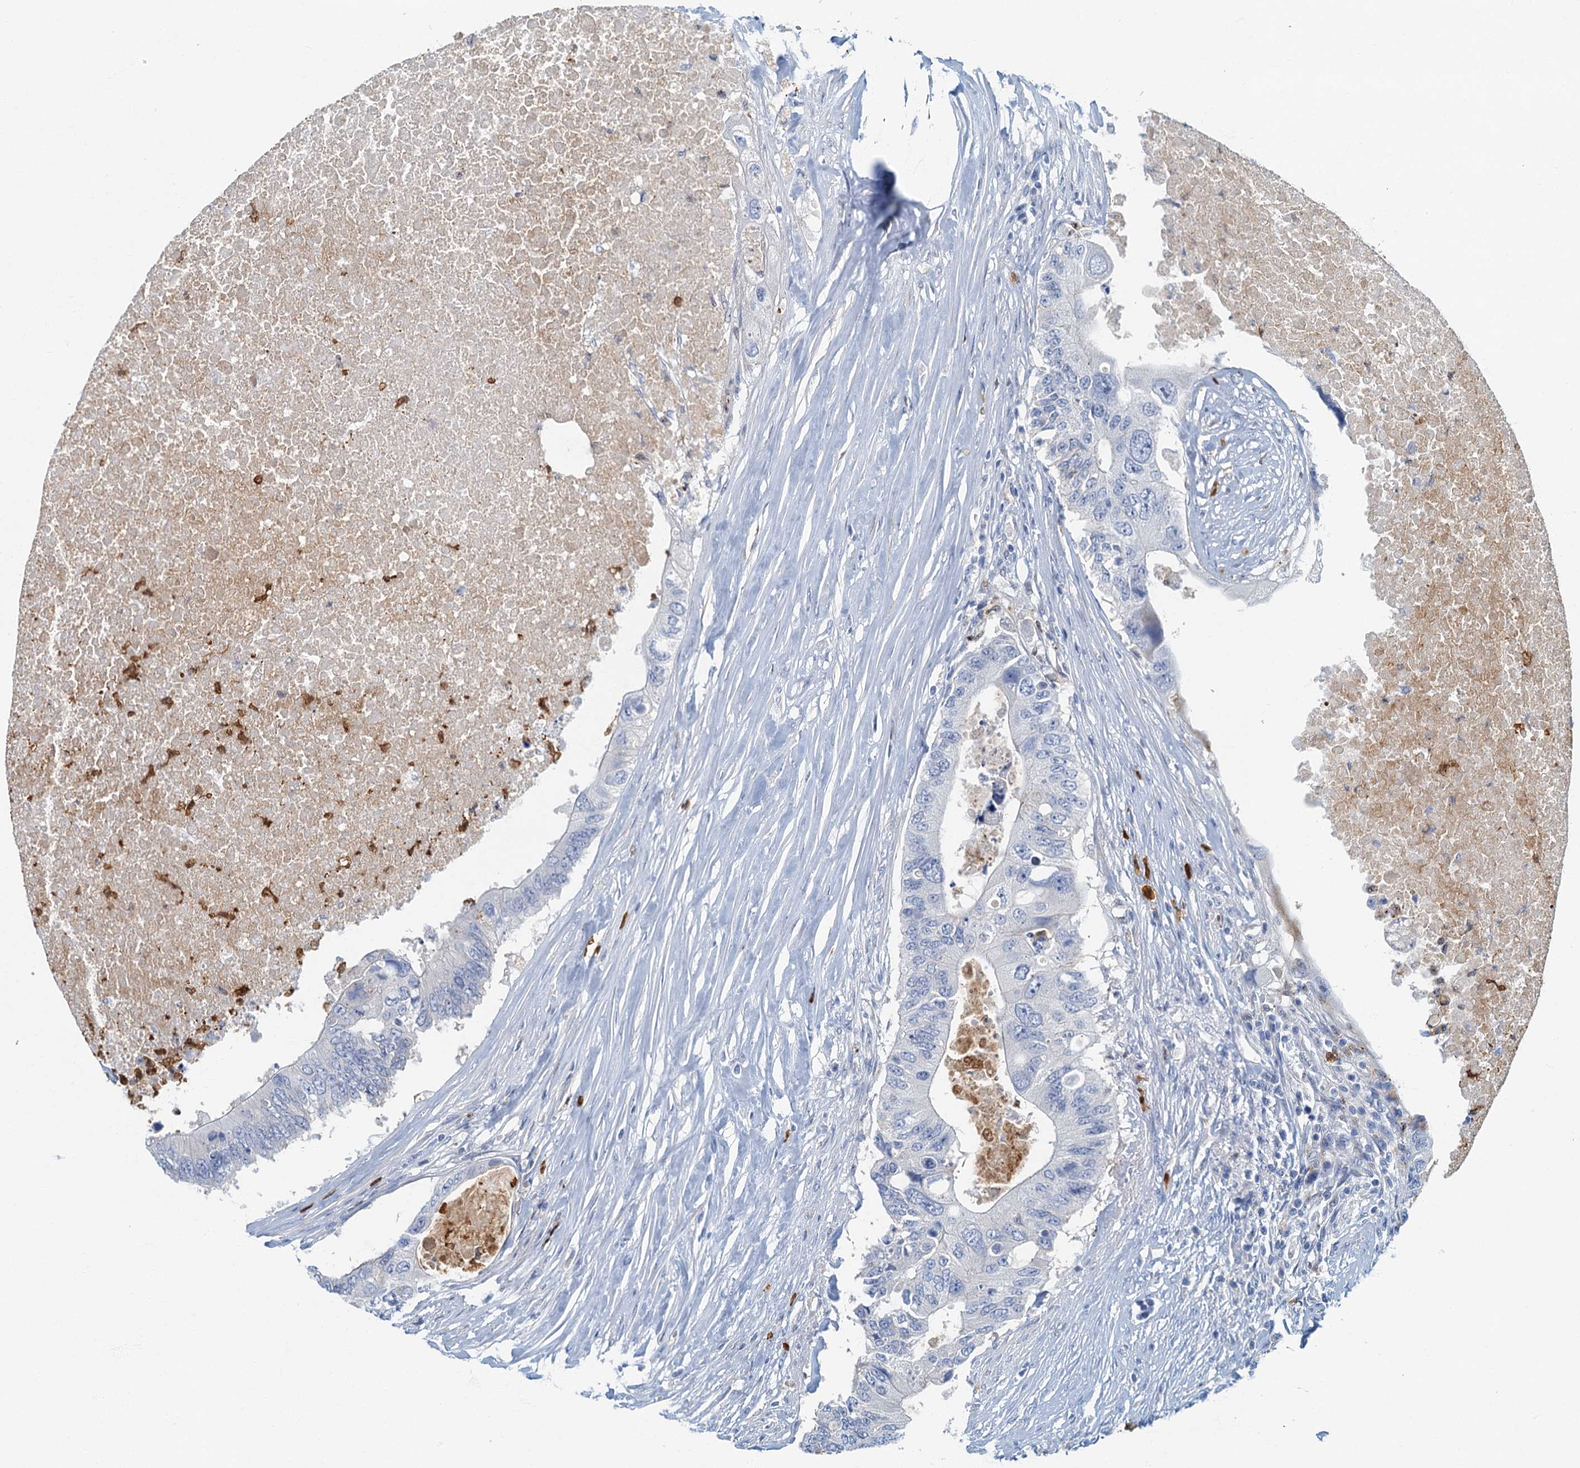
{"staining": {"intensity": "negative", "quantity": "none", "location": "none"}, "tissue": "colorectal cancer", "cell_type": "Tumor cells", "image_type": "cancer", "snomed": [{"axis": "morphology", "description": "Adenocarcinoma, NOS"}, {"axis": "topography", "description": "Colon"}], "caption": "Colorectal cancer stained for a protein using immunohistochemistry reveals no positivity tumor cells.", "gene": "ANKDD1A", "patient": {"sex": "male", "age": 71}}